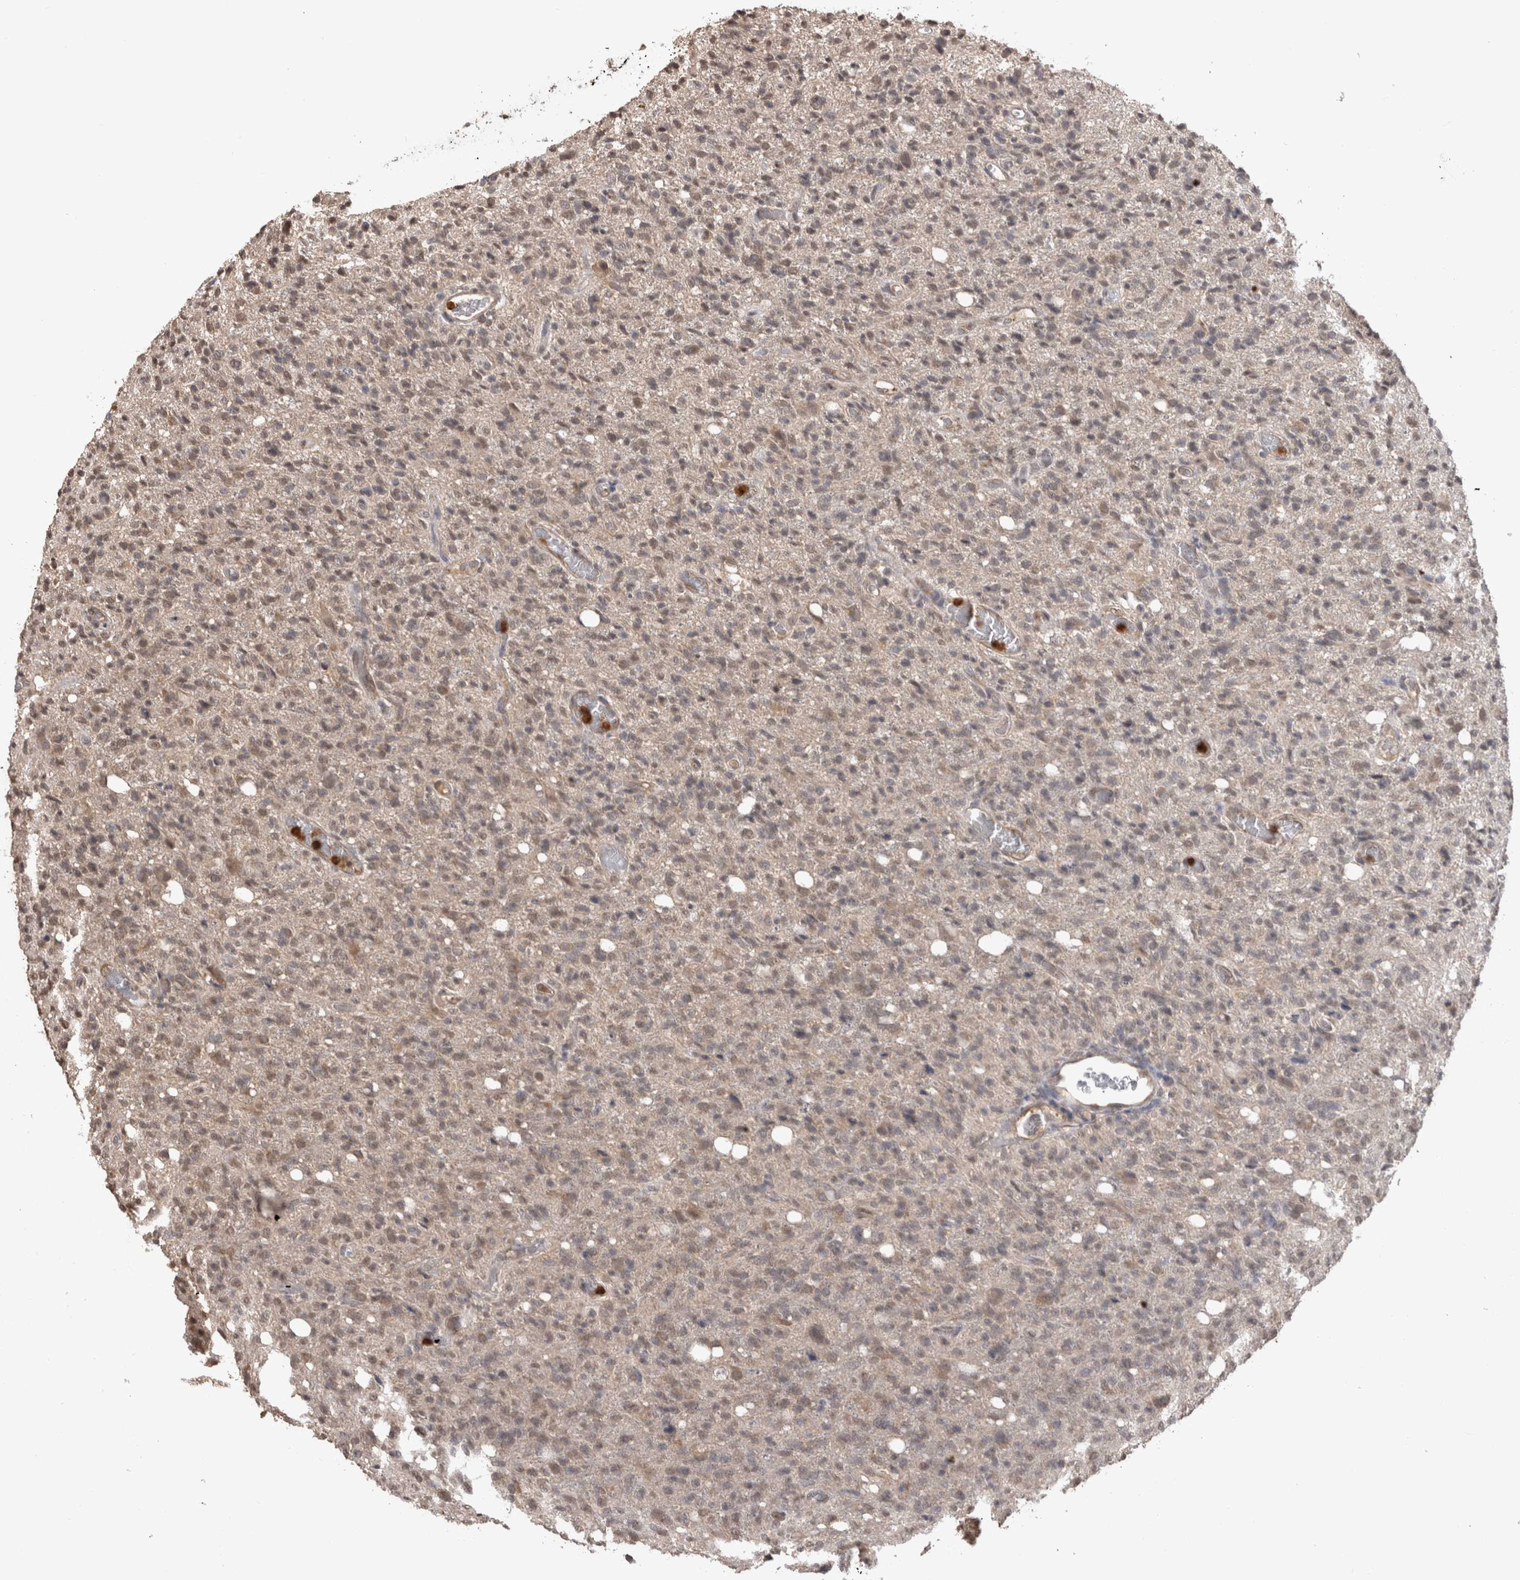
{"staining": {"intensity": "weak", "quantity": ">75%", "location": "cytoplasmic/membranous,nuclear"}, "tissue": "glioma", "cell_type": "Tumor cells", "image_type": "cancer", "snomed": [{"axis": "morphology", "description": "Glioma, malignant, High grade"}, {"axis": "topography", "description": "Brain"}], "caption": "Weak cytoplasmic/membranous and nuclear protein positivity is present in about >75% of tumor cells in malignant high-grade glioma.", "gene": "PAK4", "patient": {"sex": "female", "age": 57}}